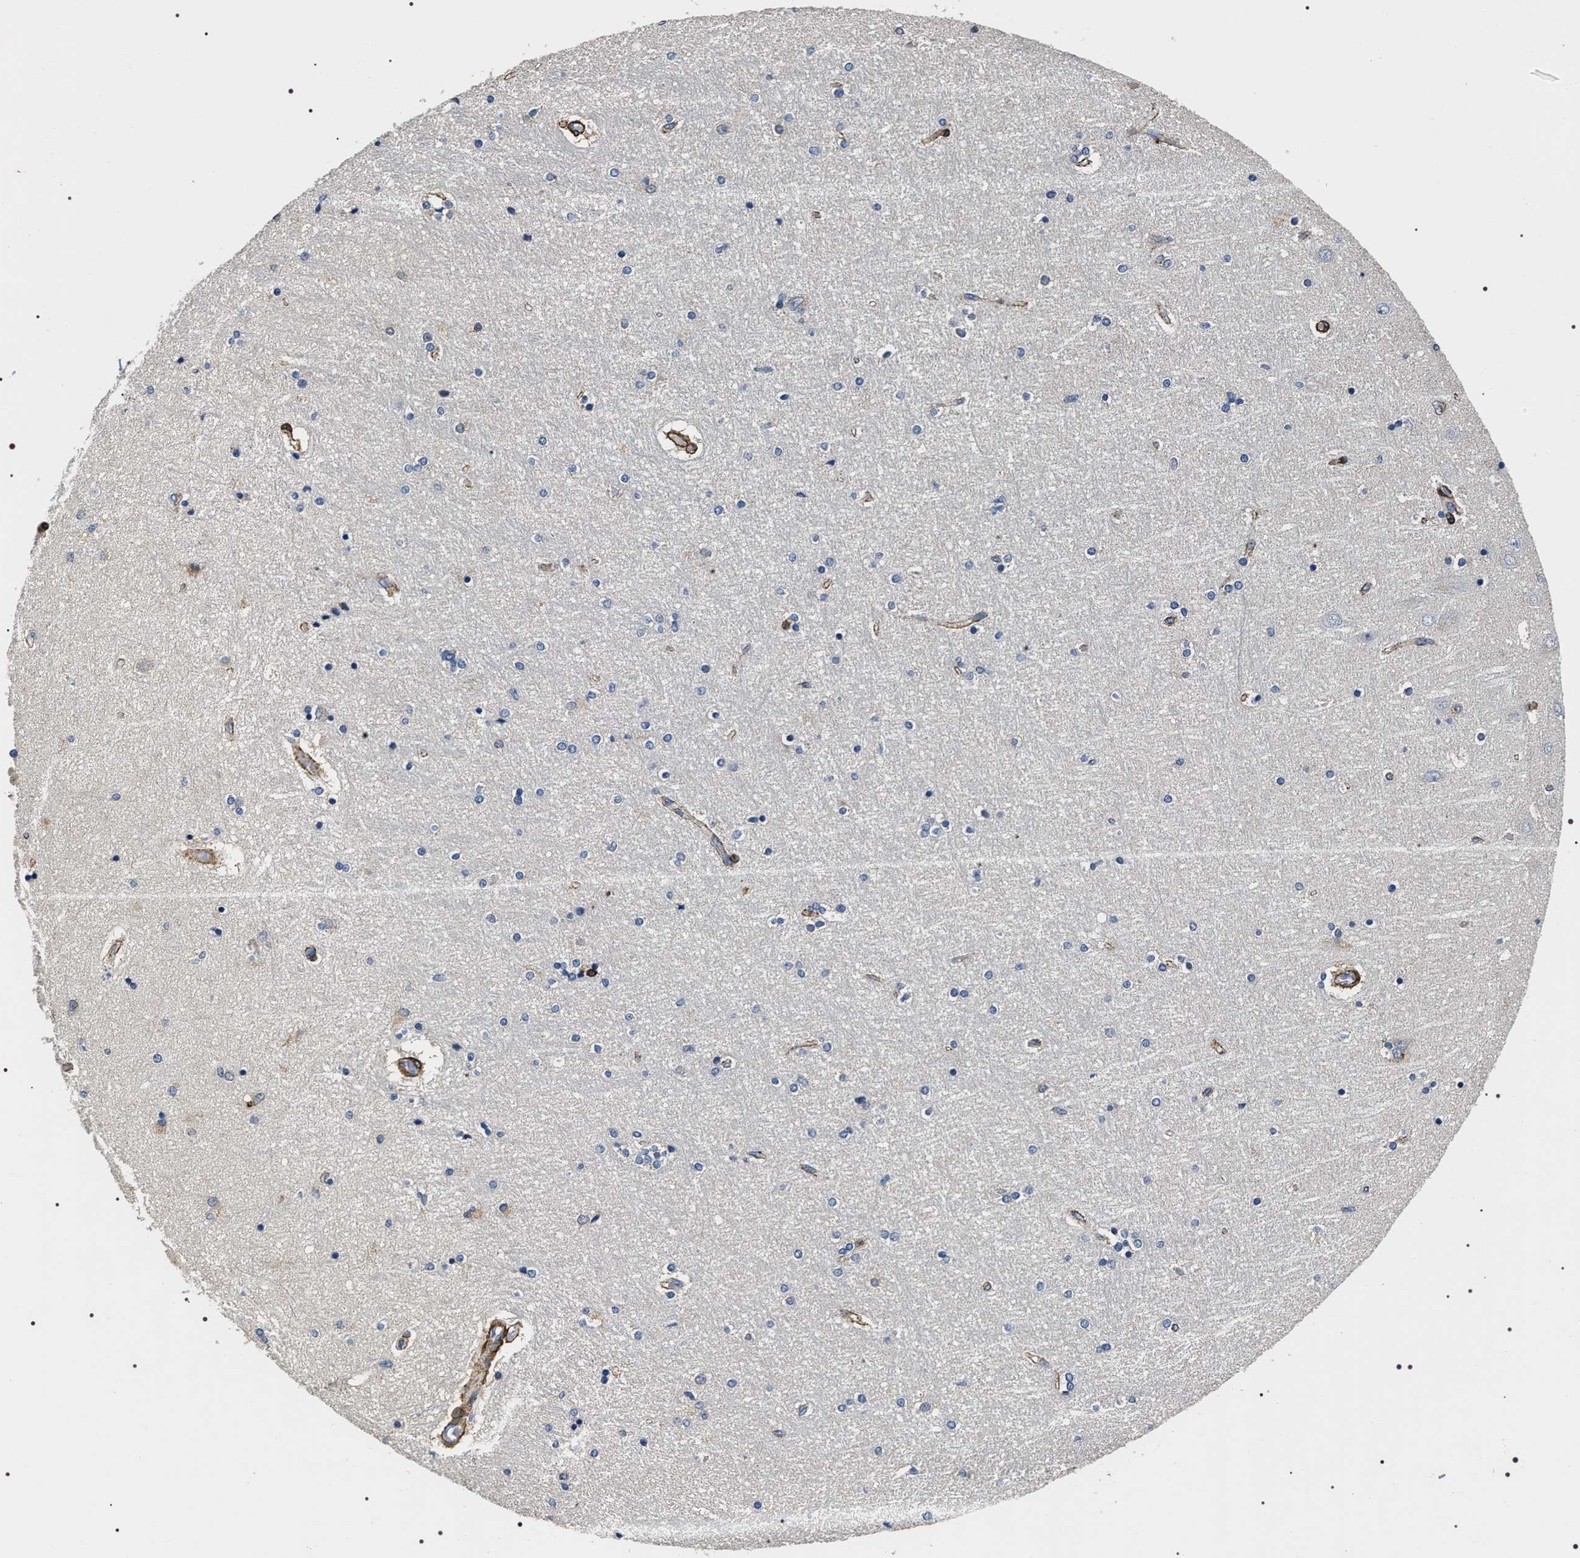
{"staining": {"intensity": "negative", "quantity": "none", "location": "none"}, "tissue": "hippocampus", "cell_type": "Glial cells", "image_type": "normal", "snomed": [{"axis": "morphology", "description": "Normal tissue, NOS"}, {"axis": "topography", "description": "Hippocampus"}], "caption": "Protein analysis of normal hippocampus shows no significant expression in glial cells. (Immunohistochemistry, brightfield microscopy, high magnification).", "gene": "ZC3HAV1L", "patient": {"sex": "female", "age": 54}}